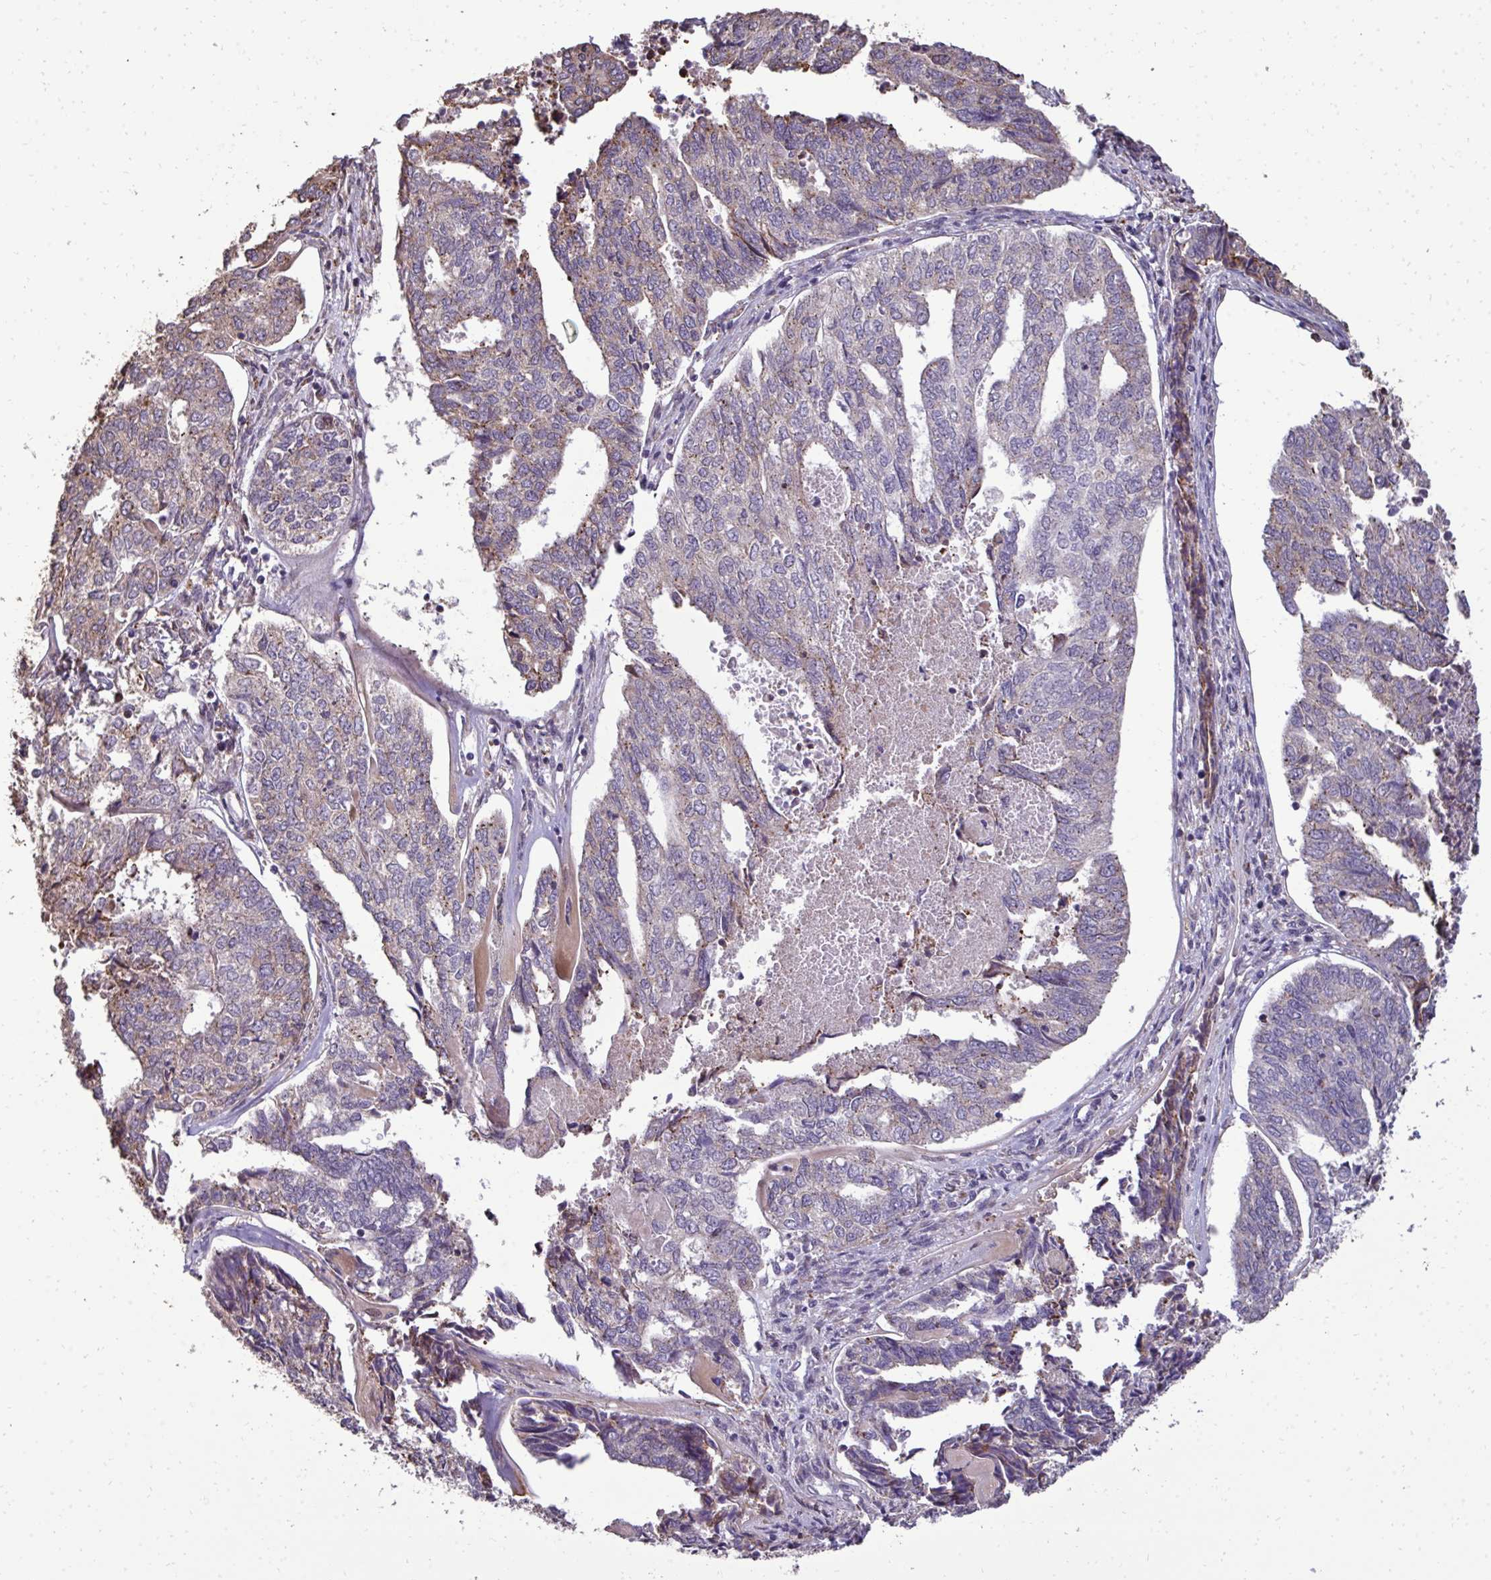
{"staining": {"intensity": "weak", "quantity": "25%-75%", "location": "cytoplasmic/membranous"}, "tissue": "endometrial cancer", "cell_type": "Tumor cells", "image_type": "cancer", "snomed": [{"axis": "morphology", "description": "Adenocarcinoma, NOS"}, {"axis": "topography", "description": "Endometrium"}], "caption": "Endometrial cancer (adenocarcinoma) stained for a protein displays weak cytoplasmic/membranous positivity in tumor cells.", "gene": "FIBCD1", "patient": {"sex": "female", "age": 73}}